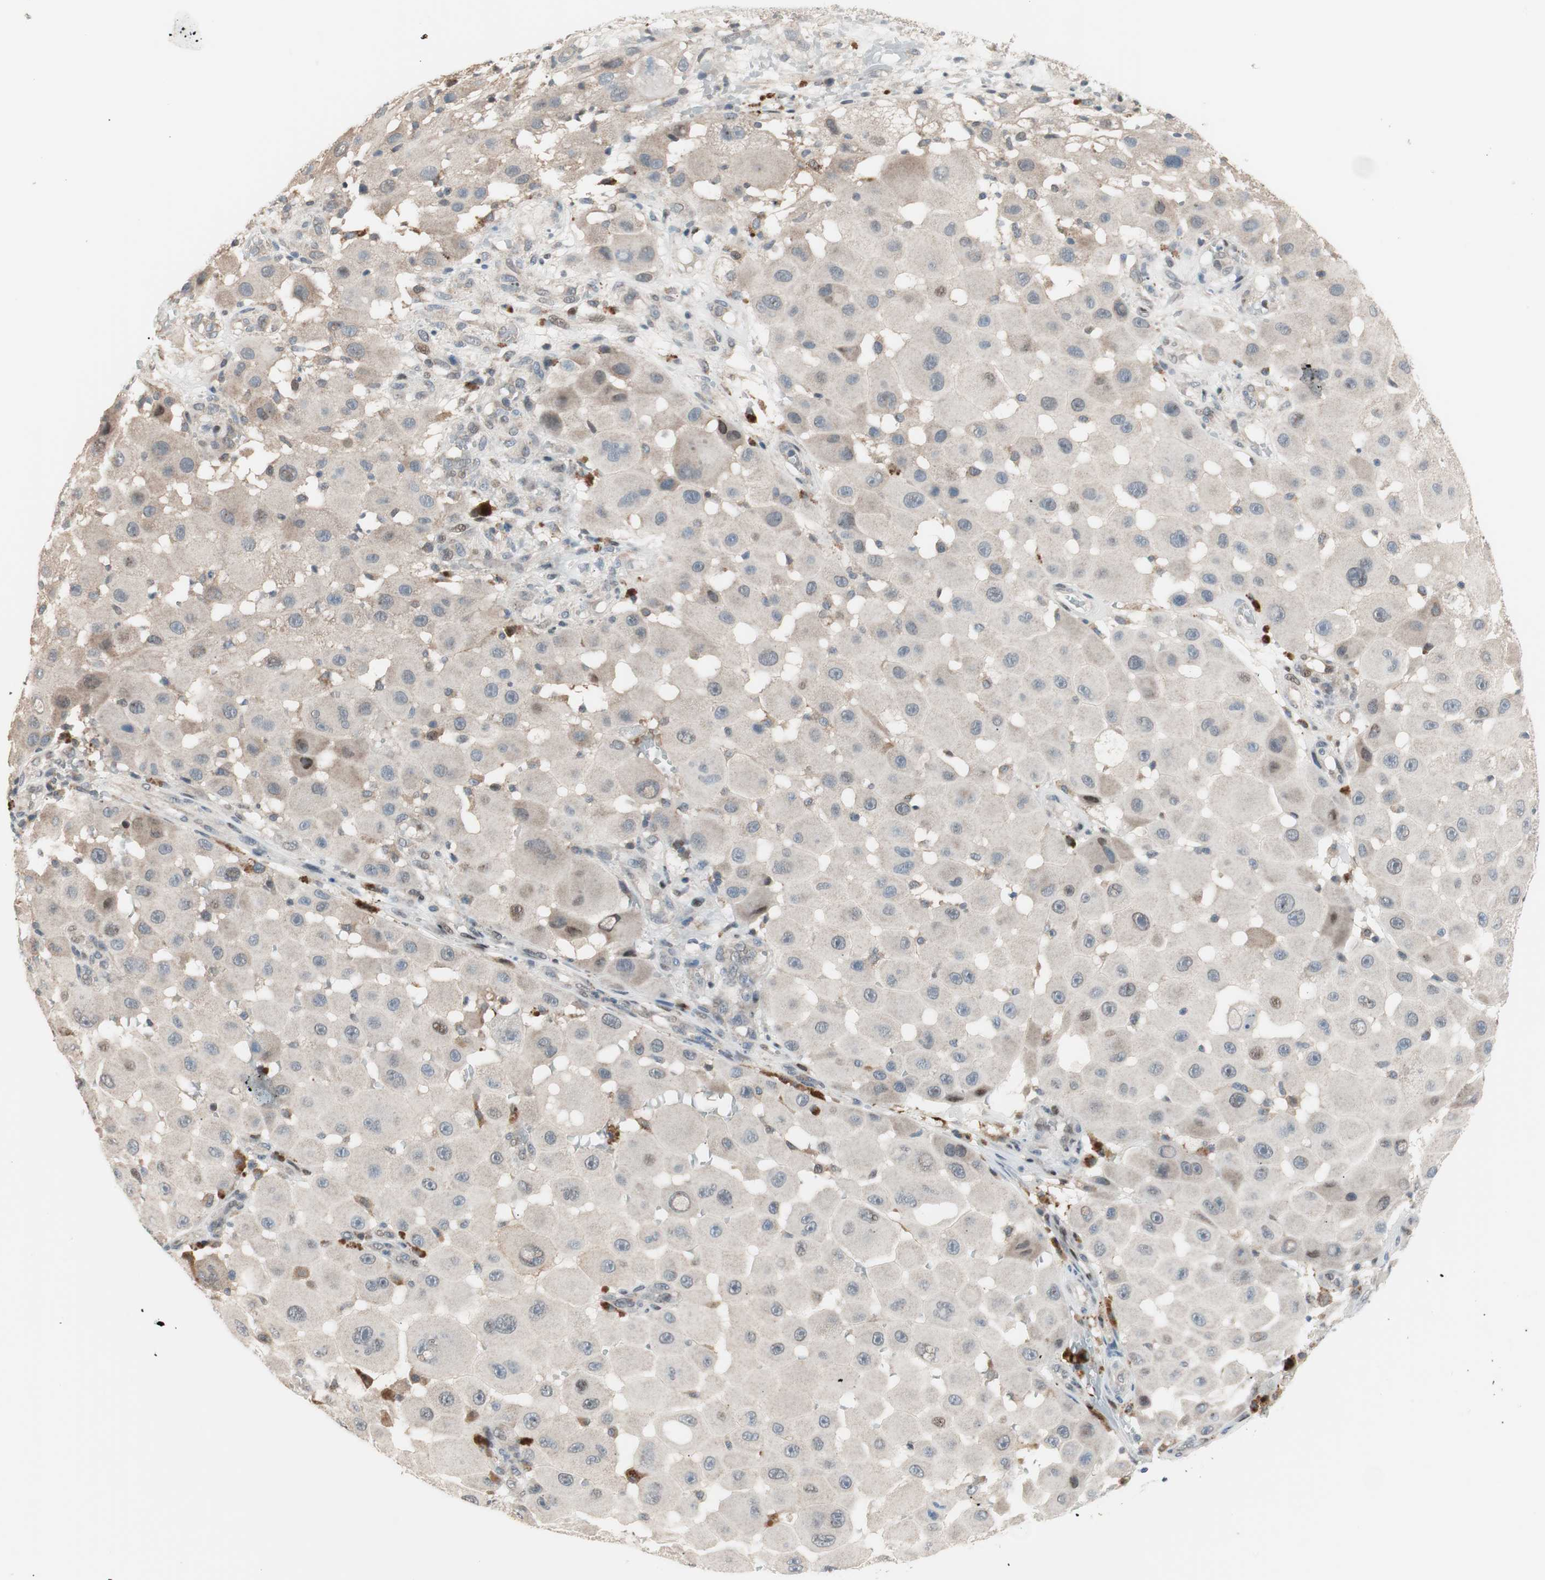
{"staining": {"intensity": "negative", "quantity": "none", "location": "none"}, "tissue": "melanoma", "cell_type": "Tumor cells", "image_type": "cancer", "snomed": [{"axis": "morphology", "description": "Malignant melanoma, NOS"}, {"axis": "topography", "description": "Skin"}], "caption": "This is an immunohistochemistry image of melanoma. There is no expression in tumor cells.", "gene": "POLH", "patient": {"sex": "female", "age": 81}}